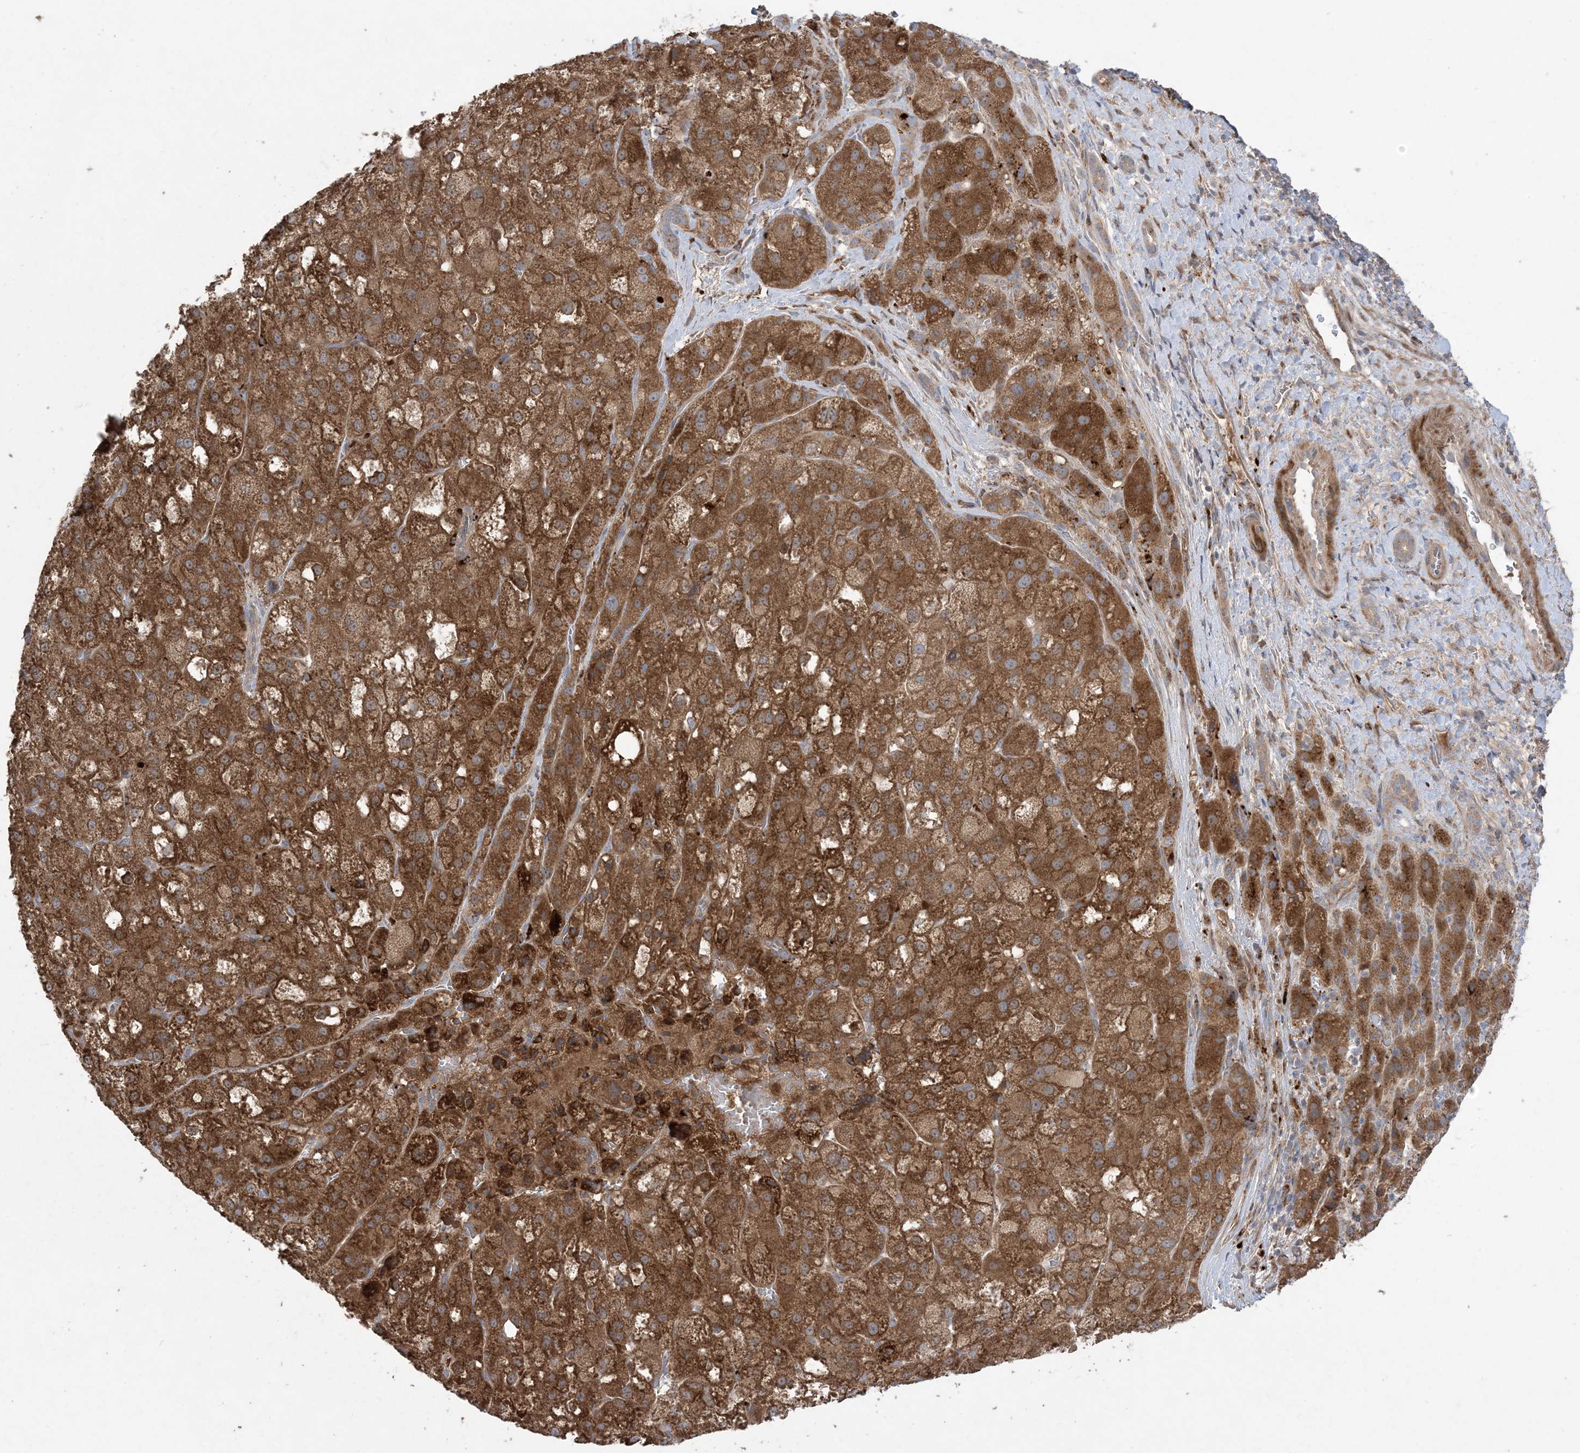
{"staining": {"intensity": "strong", "quantity": ">75%", "location": "cytoplasmic/membranous"}, "tissue": "liver cancer", "cell_type": "Tumor cells", "image_type": "cancer", "snomed": [{"axis": "morphology", "description": "Carcinoma, Hepatocellular, NOS"}, {"axis": "topography", "description": "Liver"}], "caption": "Brown immunohistochemical staining in human liver hepatocellular carcinoma shows strong cytoplasmic/membranous expression in about >75% of tumor cells.", "gene": "MASP2", "patient": {"sex": "male", "age": 57}}